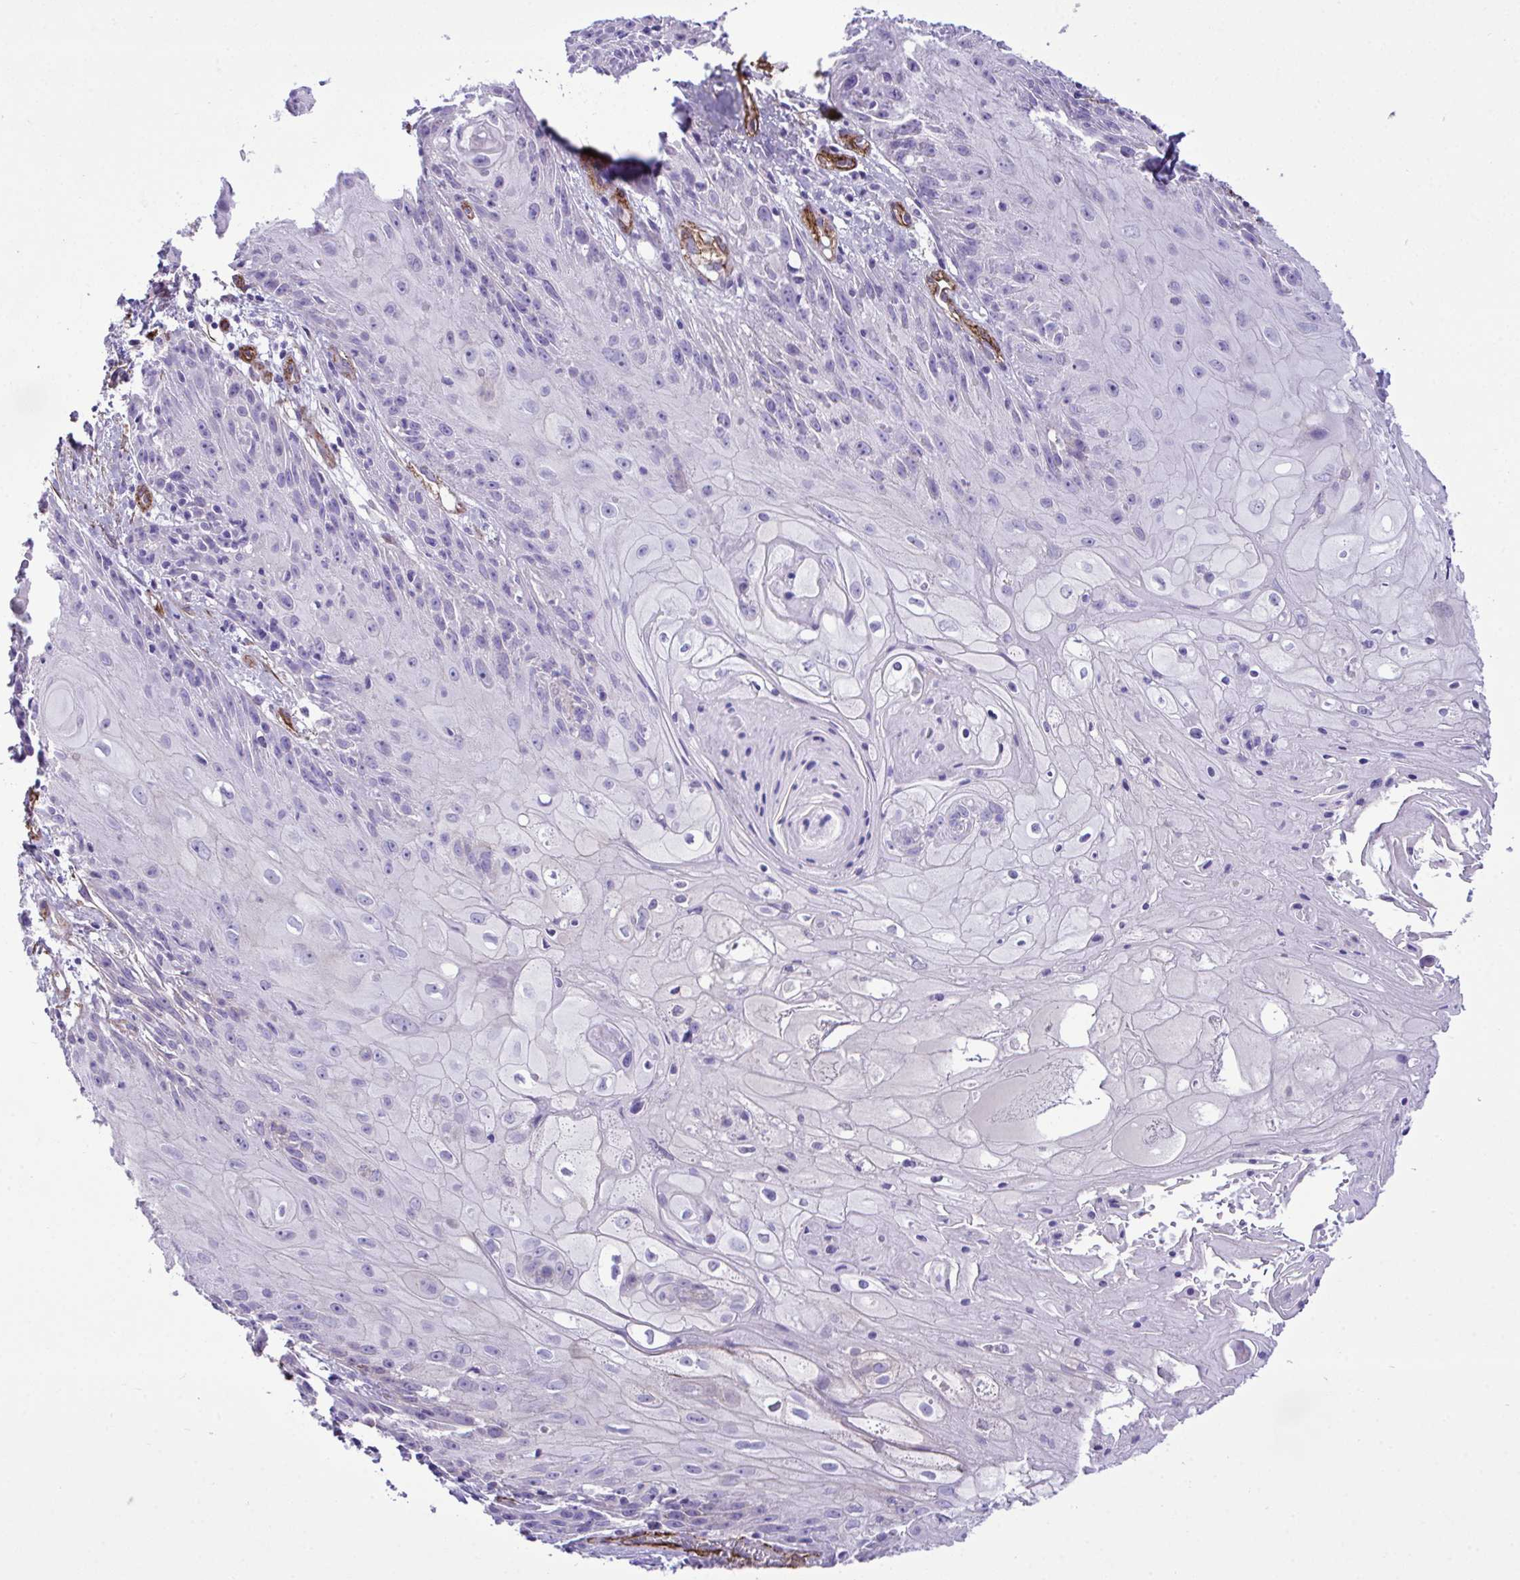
{"staining": {"intensity": "negative", "quantity": "none", "location": "none"}, "tissue": "skin cancer", "cell_type": "Tumor cells", "image_type": "cancer", "snomed": [{"axis": "morphology", "description": "Squamous cell carcinoma, NOS"}, {"axis": "topography", "description": "Skin"}, {"axis": "topography", "description": "Vulva"}], "caption": "Protein analysis of squamous cell carcinoma (skin) demonstrates no significant staining in tumor cells.", "gene": "SYNPO2L", "patient": {"sex": "female", "age": 76}}